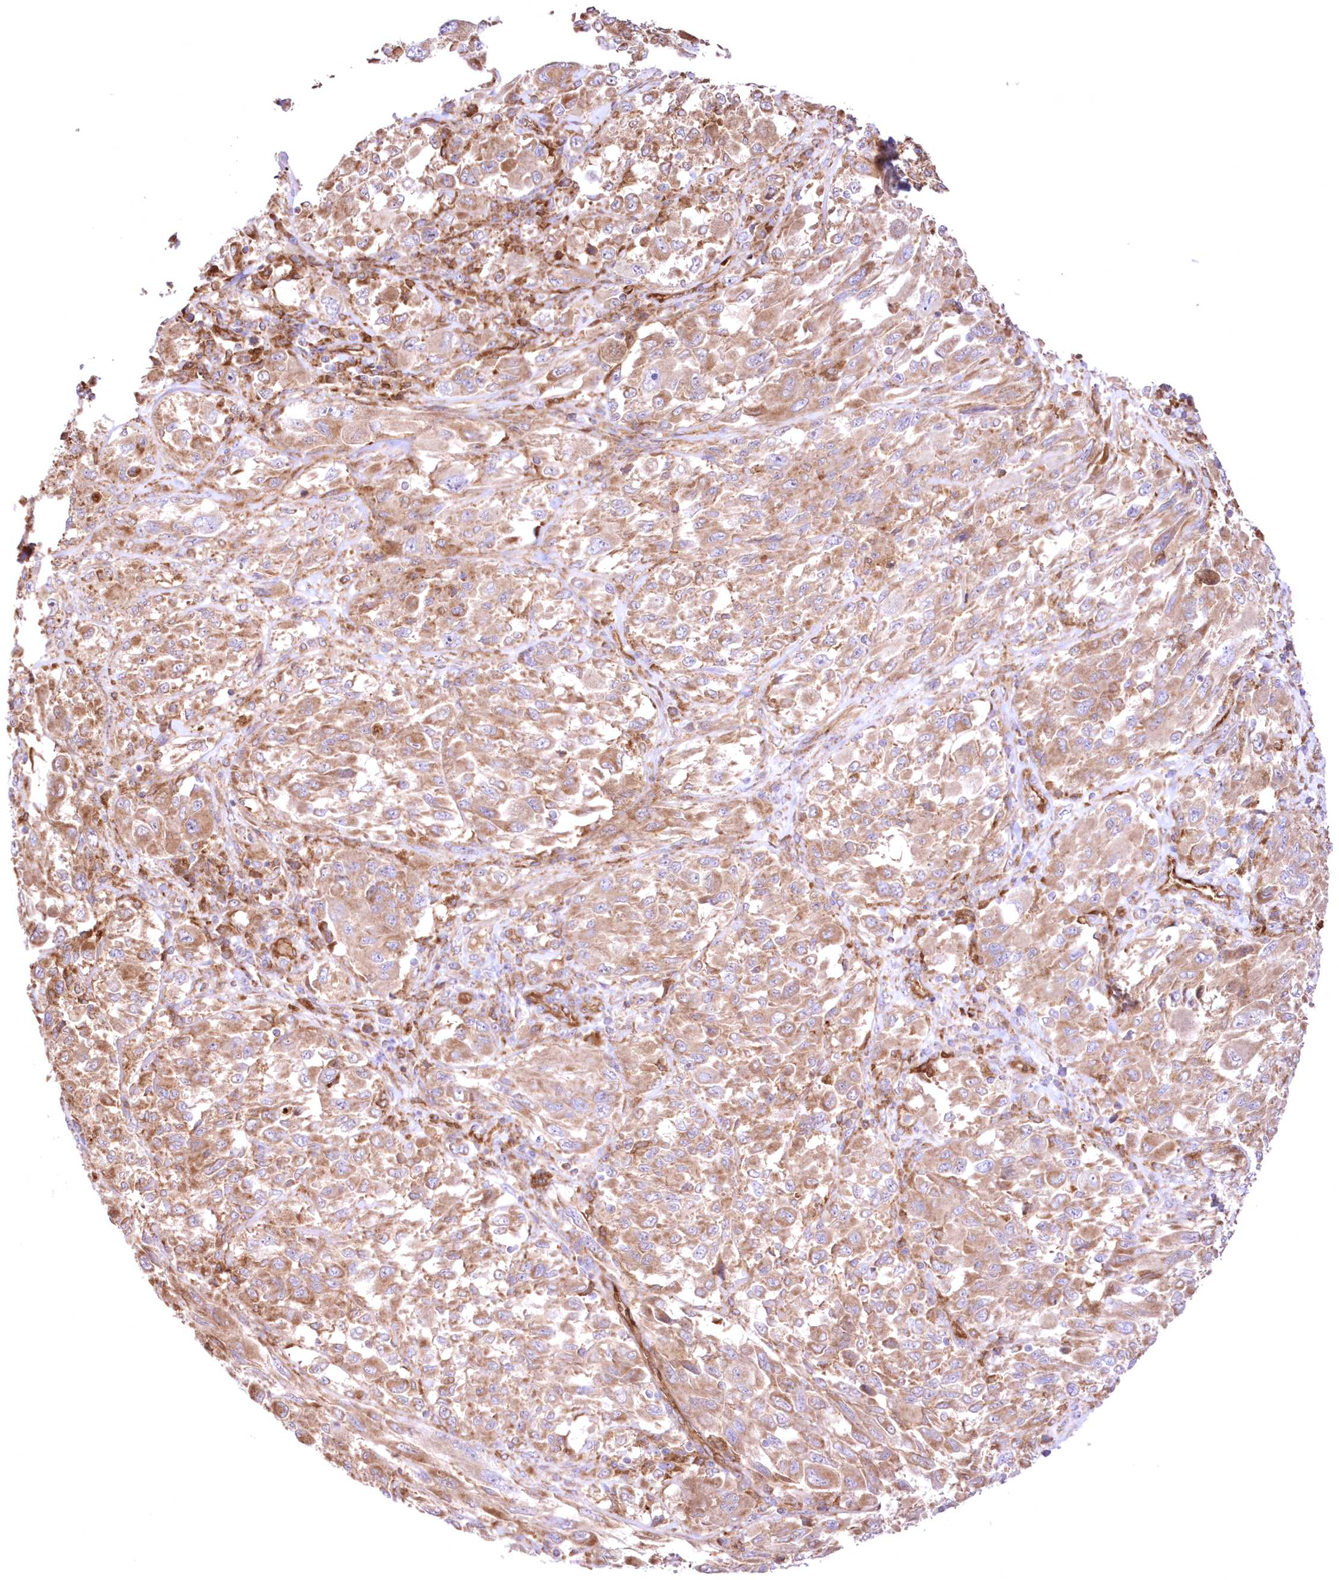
{"staining": {"intensity": "weak", "quantity": ">75%", "location": "cytoplasmic/membranous"}, "tissue": "melanoma", "cell_type": "Tumor cells", "image_type": "cancer", "snomed": [{"axis": "morphology", "description": "Malignant melanoma, NOS"}, {"axis": "topography", "description": "Skin"}], "caption": "The image shows immunohistochemical staining of melanoma. There is weak cytoplasmic/membranous expression is appreciated in about >75% of tumor cells.", "gene": "FCHO2", "patient": {"sex": "female", "age": 91}}